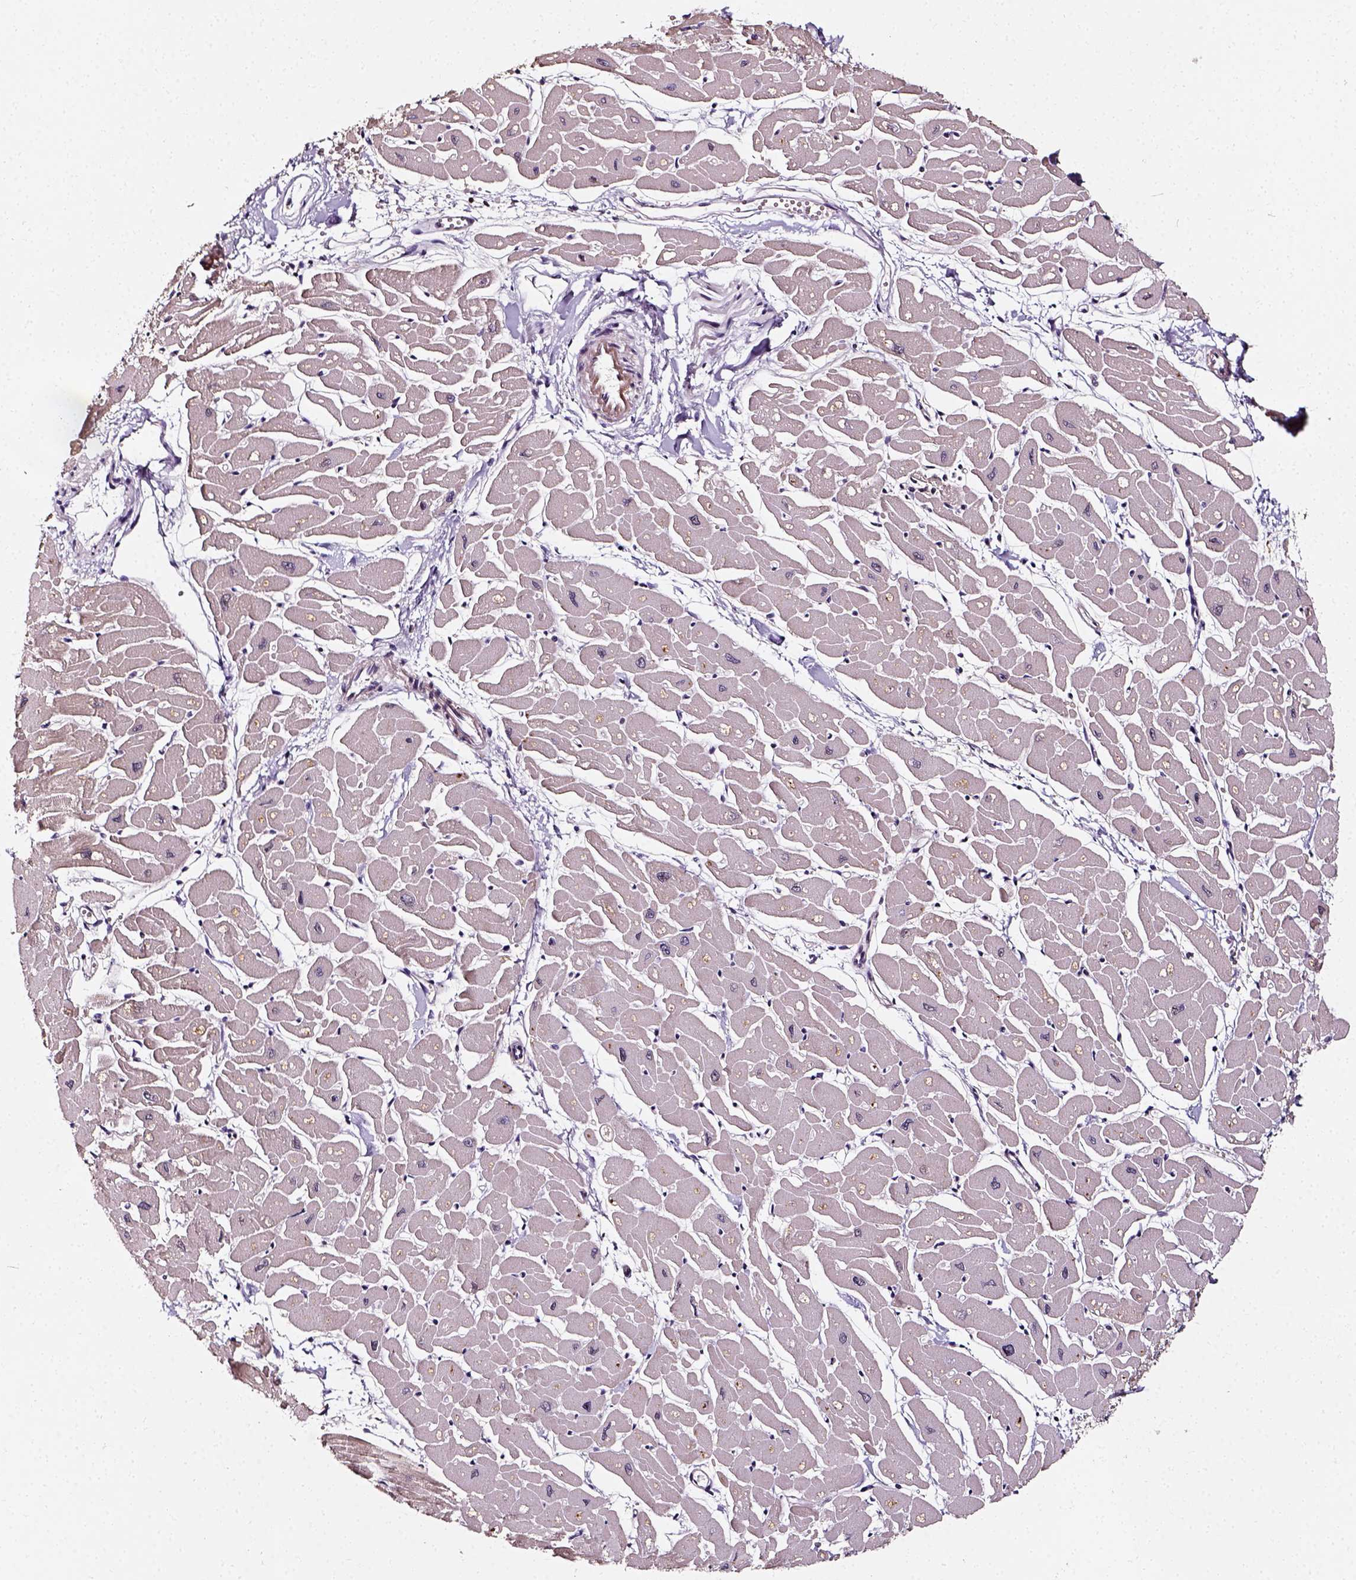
{"staining": {"intensity": "moderate", "quantity": "<25%", "location": "cytoplasmic/membranous,nuclear"}, "tissue": "heart muscle", "cell_type": "Cardiomyocytes", "image_type": "normal", "snomed": [{"axis": "morphology", "description": "Normal tissue, NOS"}, {"axis": "topography", "description": "Heart"}], "caption": "Protein expression analysis of normal heart muscle exhibits moderate cytoplasmic/membranous,nuclear positivity in about <25% of cardiomyocytes. (DAB IHC, brown staining for protein, blue staining for nuclei).", "gene": "NACC1", "patient": {"sex": "male", "age": 57}}